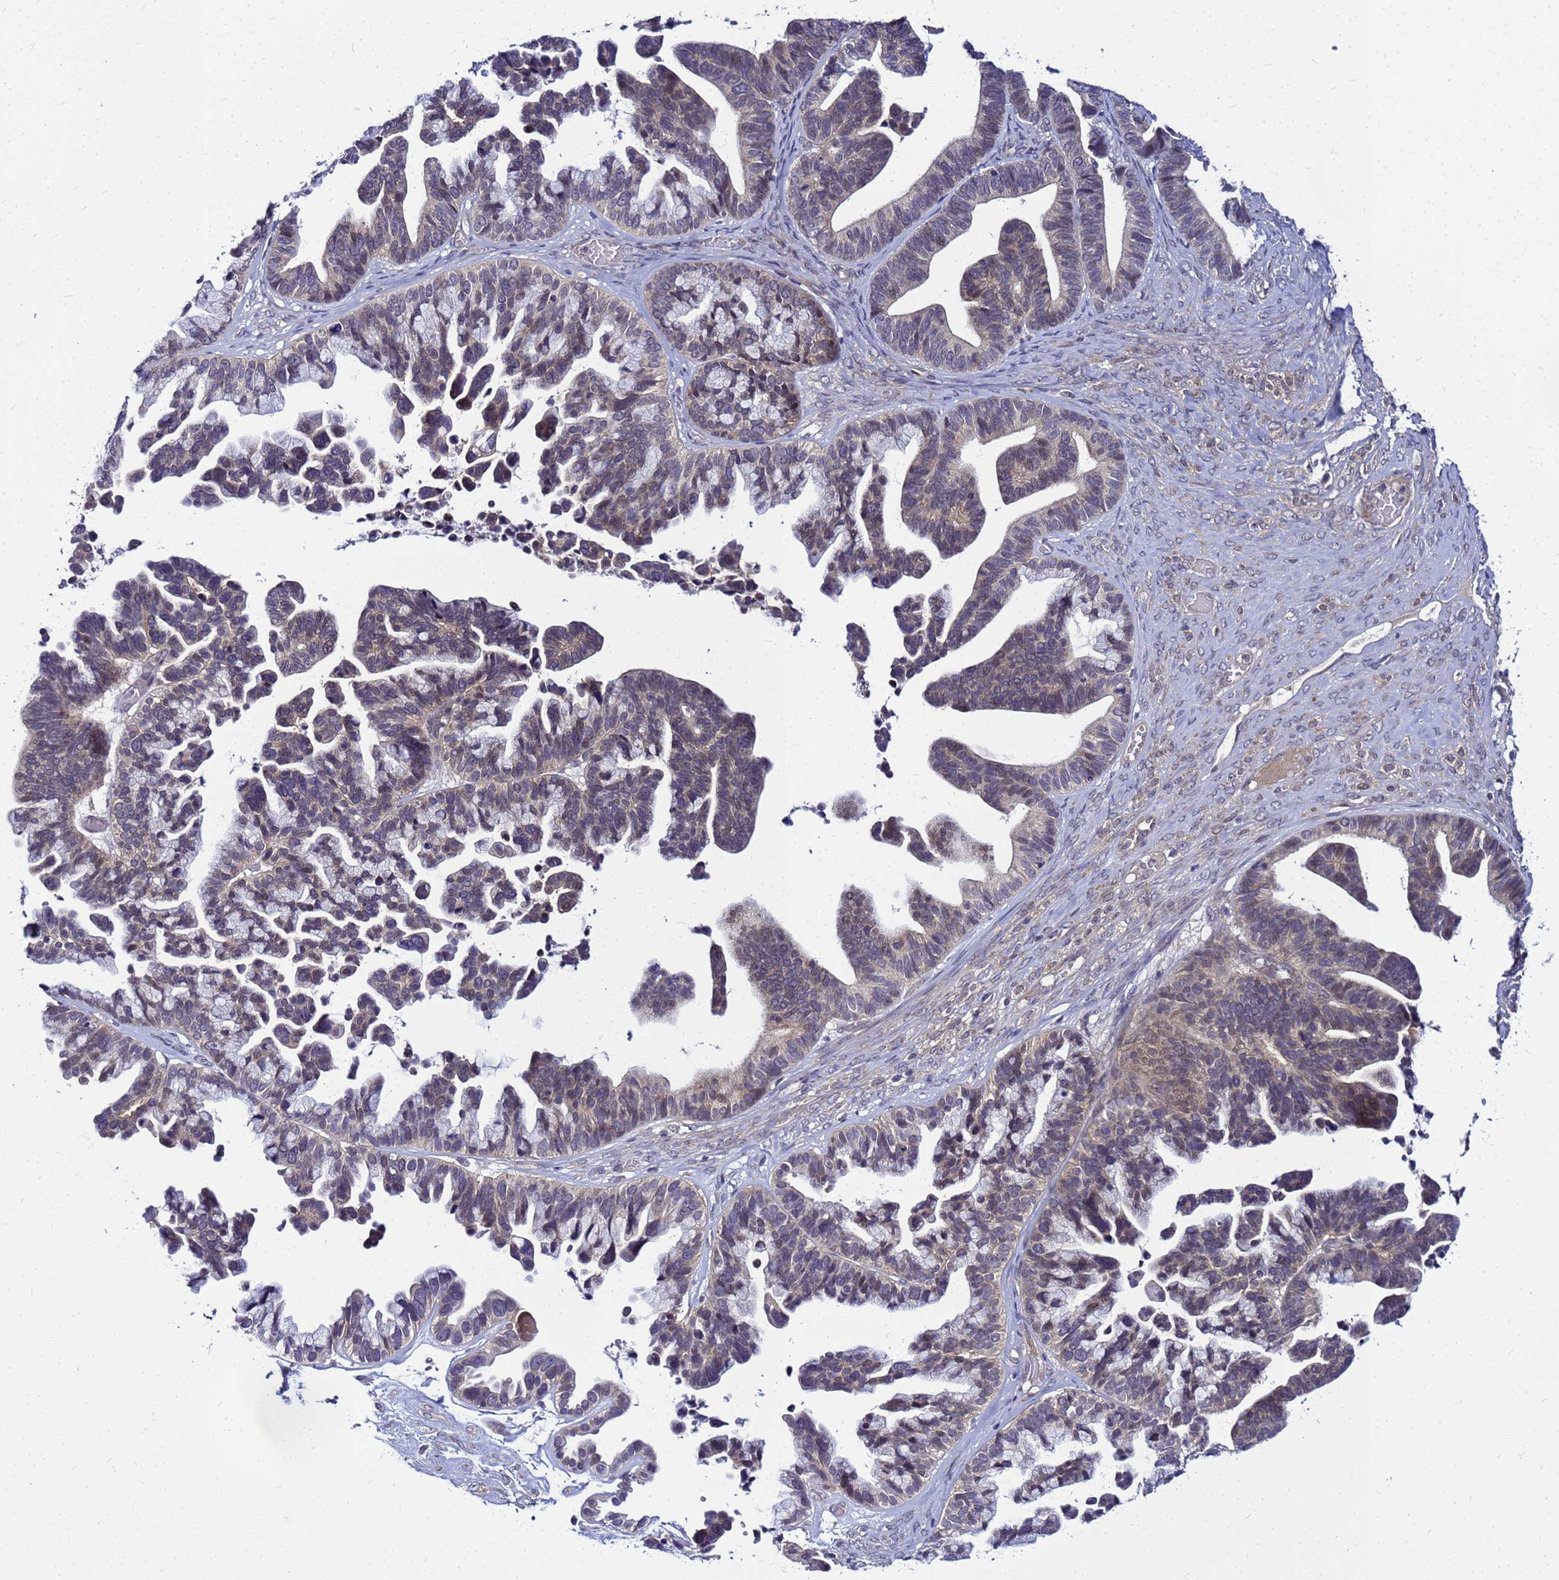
{"staining": {"intensity": "weak", "quantity": "<25%", "location": "cytoplasmic/membranous"}, "tissue": "ovarian cancer", "cell_type": "Tumor cells", "image_type": "cancer", "snomed": [{"axis": "morphology", "description": "Cystadenocarcinoma, serous, NOS"}, {"axis": "topography", "description": "Ovary"}], "caption": "Tumor cells show no significant expression in ovarian cancer (serous cystadenocarcinoma).", "gene": "SAT1", "patient": {"sex": "female", "age": 56}}